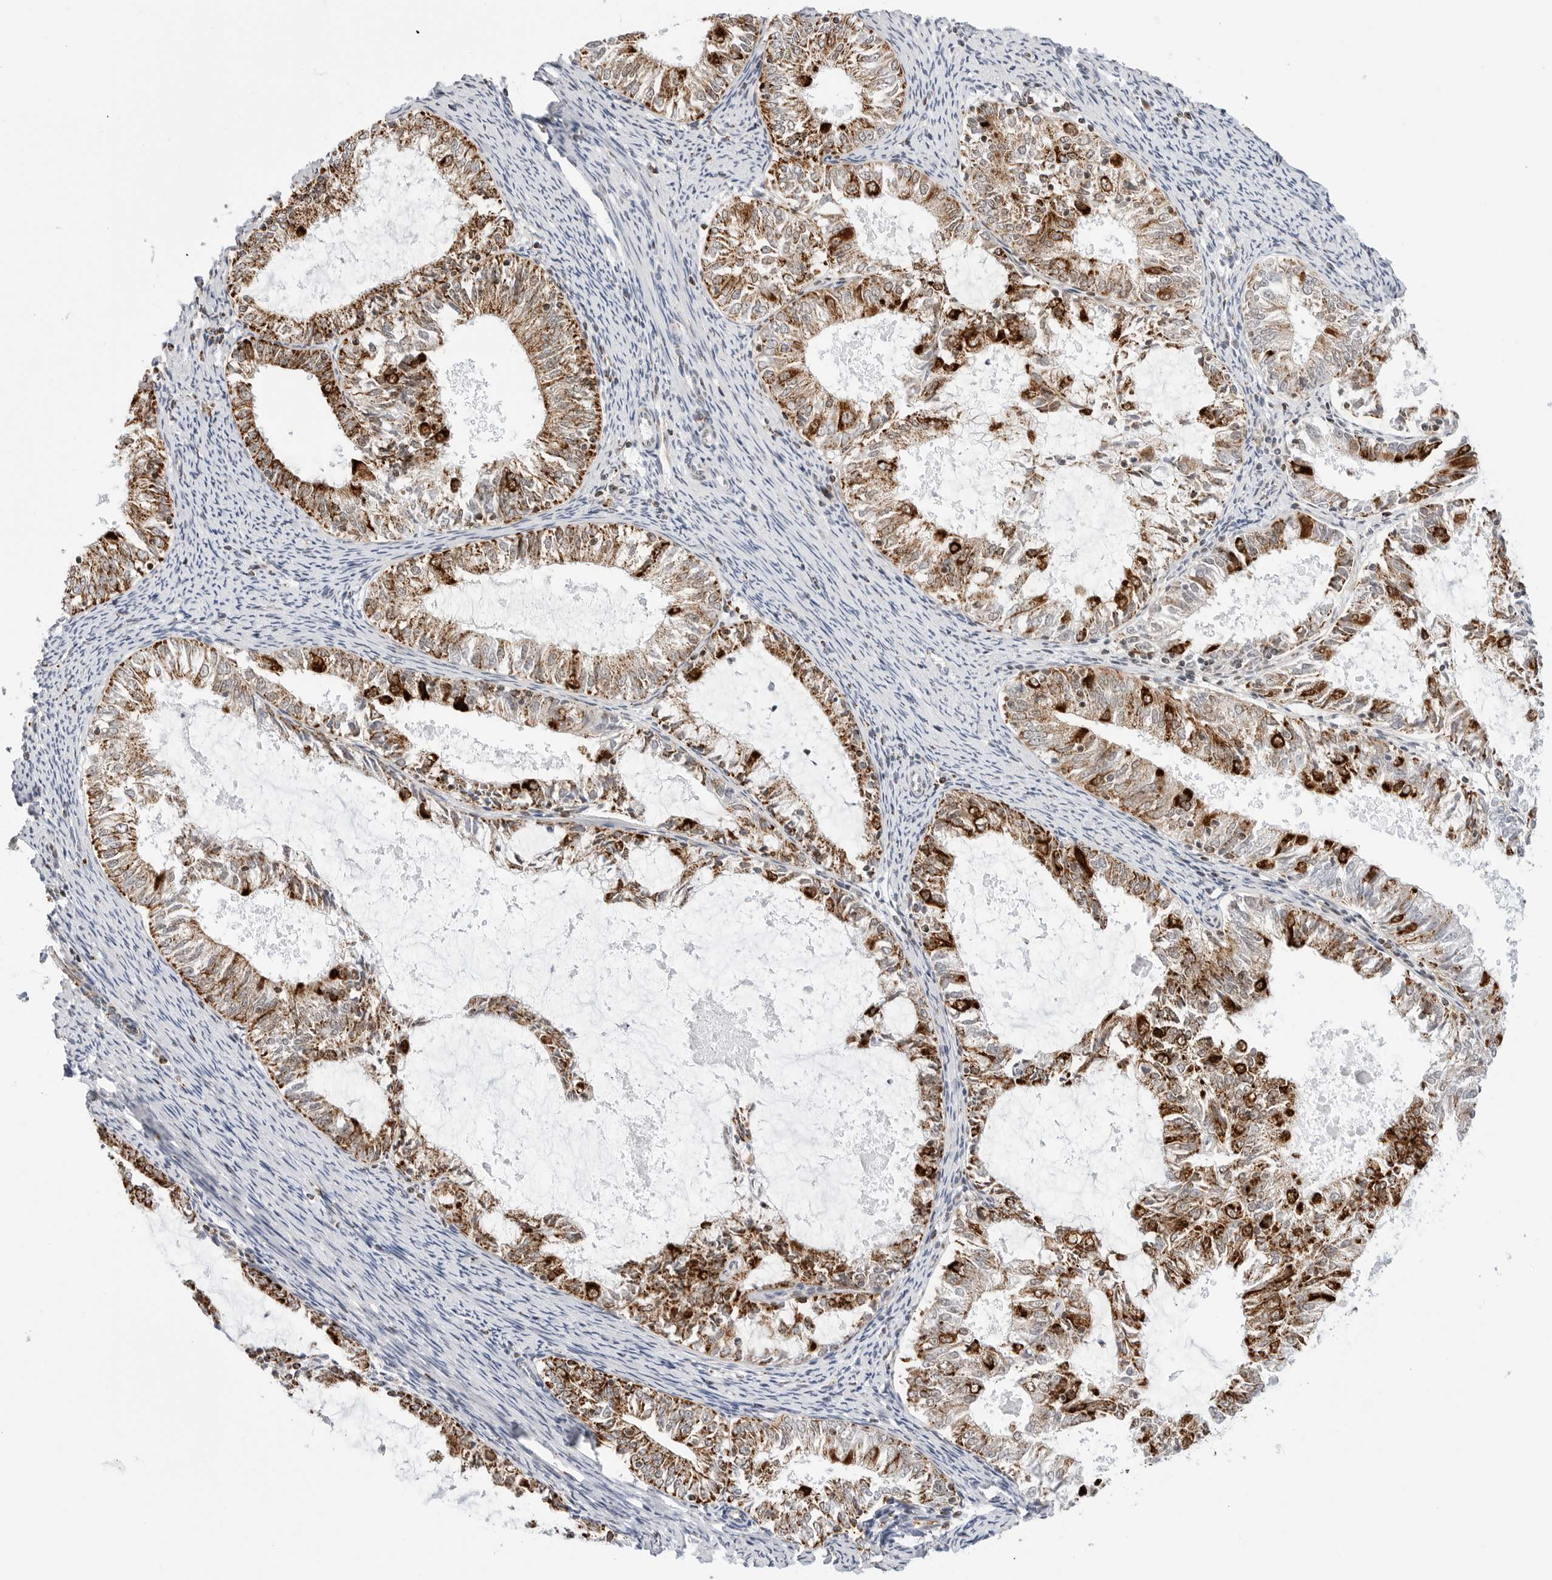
{"staining": {"intensity": "strong", "quantity": "25%-75%", "location": "cytoplasmic/membranous"}, "tissue": "endometrial cancer", "cell_type": "Tumor cells", "image_type": "cancer", "snomed": [{"axis": "morphology", "description": "Adenocarcinoma, NOS"}, {"axis": "topography", "description": "Endometrium"}], "caption": "Immunohistochemical staining of human adenocarcinoma (endometrial) exhibits high levels of strong cytoplasmic/membranous protein expression in approximately 25%-75% of tumor cells. The staining was performed using DAB (3,3'-diaminobenzidine) to visualize the protein expression in brown, while the nuclei were stained in blue with hematoxylin (Magnification: 20x).", "gene": "ATP5IF1", "patient": {"sex": "female", "age": 57}}